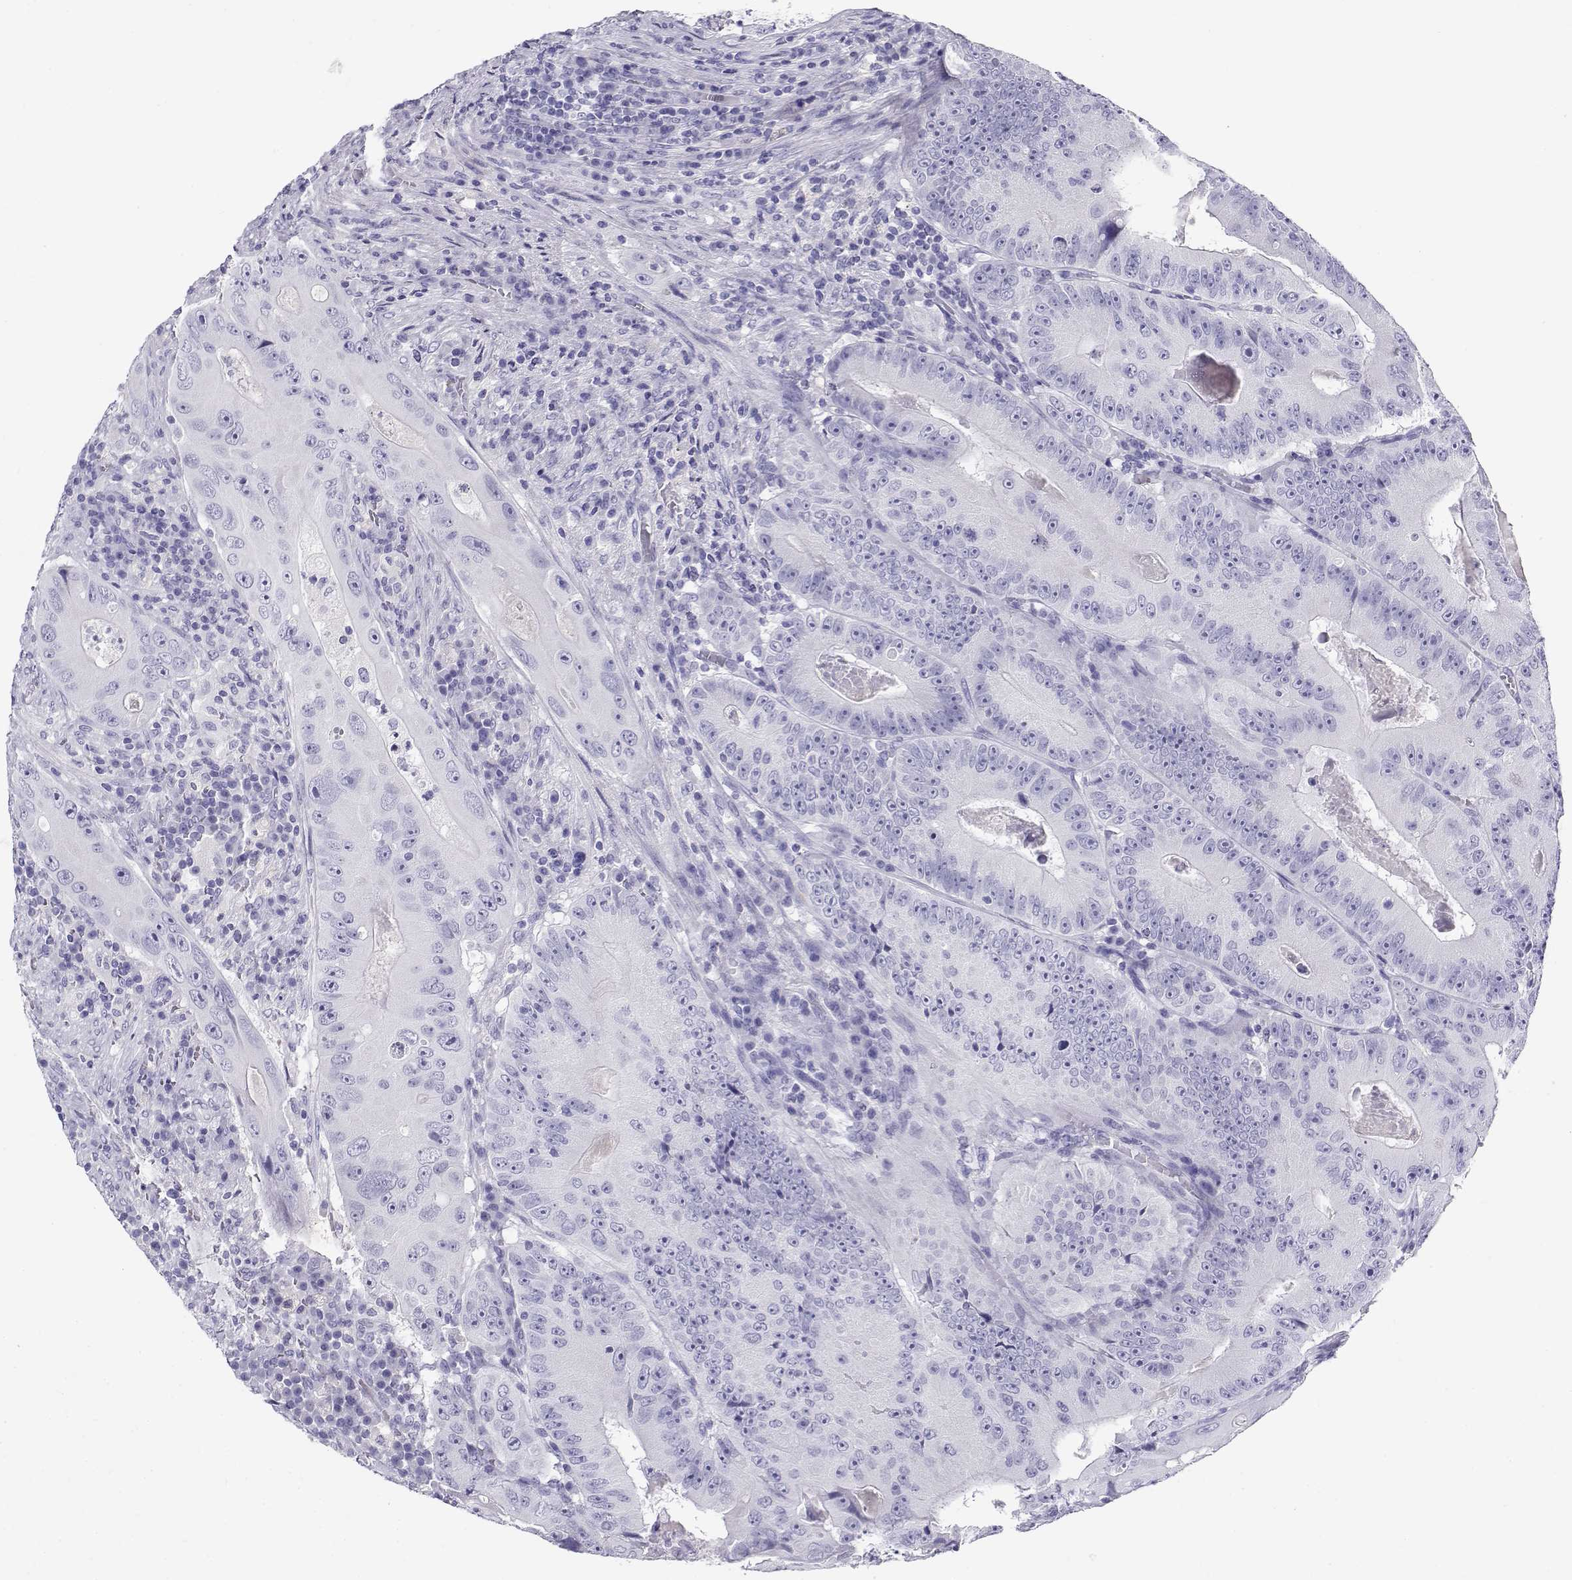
{"staining": {"intensity": "negative", "quantity": "none", "location": "none"}, "tissue": "colorectal cancer", "cell_type": "Tumor cells", "image_type": "cancer", "snomed": [{"axis": "morphology", "description": "Adenocarcinoma, NOS"}, {"axis": "topography", "description": "Colon"}], "caption": "DAB immunohistochemical staining of colorectal cancer exhibits no significant positivity in tumor cells.", "gene": "CABS1", "patient": {"sex": "female", "age": 86}}